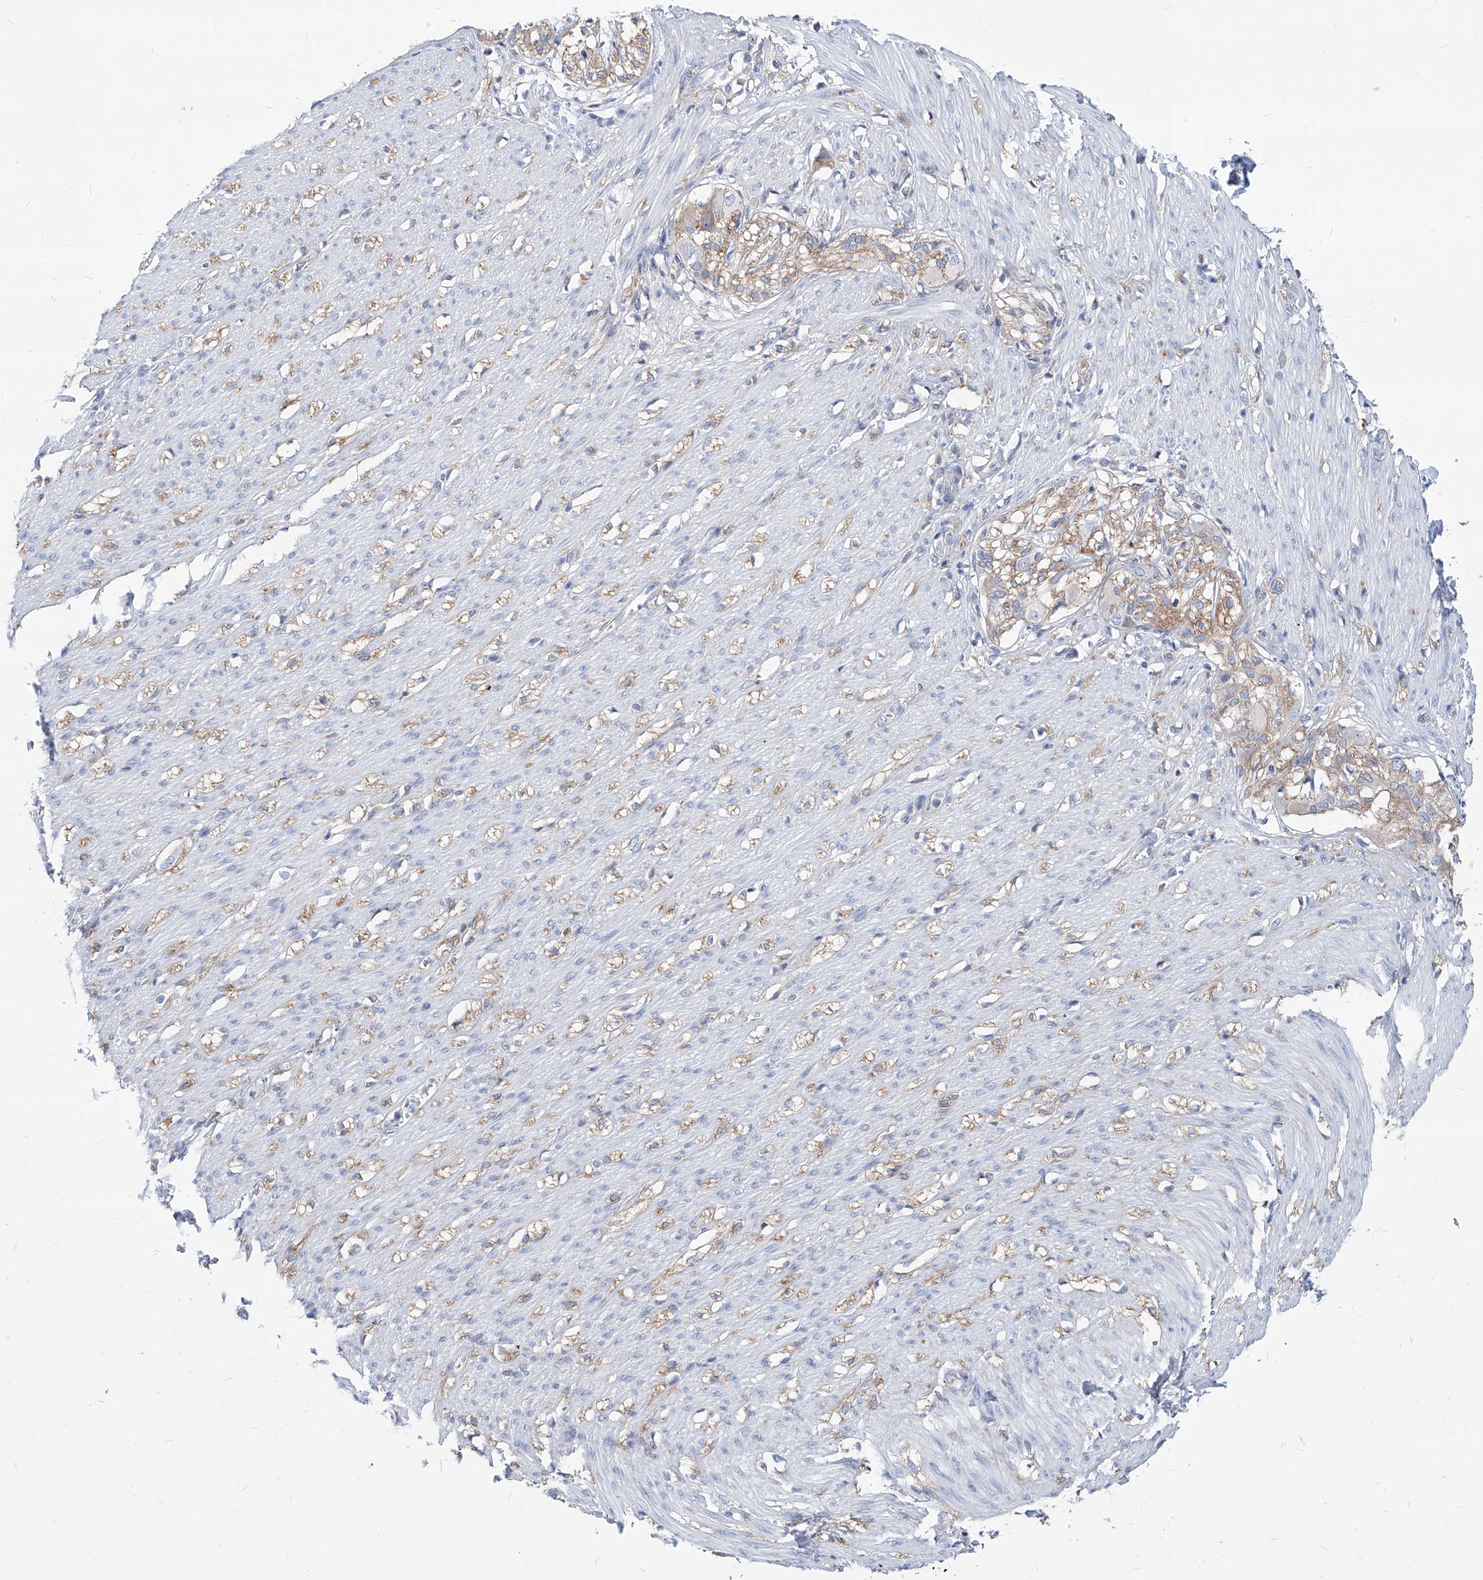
{"staining": {"intensity": "negative", "quantity": "none", "location": "none"}, "tissue": "smooth muscle", "cell_type": "Smooth muscle cells", "image_type": "normal", "snomed": [{"axis": "morphology", "description": "Normal tissue, NOS"}, {"axis": "morphology", "description": "Adenocarcinoma, NOS"}, {"axis": "topography", "description": "Colon"}, {"axis": "topography", "description": "Peripheral nerve tissue"}], "caption": "The image shows no significant positivity in smooth muscle cells of smooth muscle. The staining is performed using DAB (3,3'-diaminobenzidine) brown chromogen with nuclei counter-stained in using hematoxylin.", "gene": "AKAP10", "patient": {"sex": "male", "age": 14}}